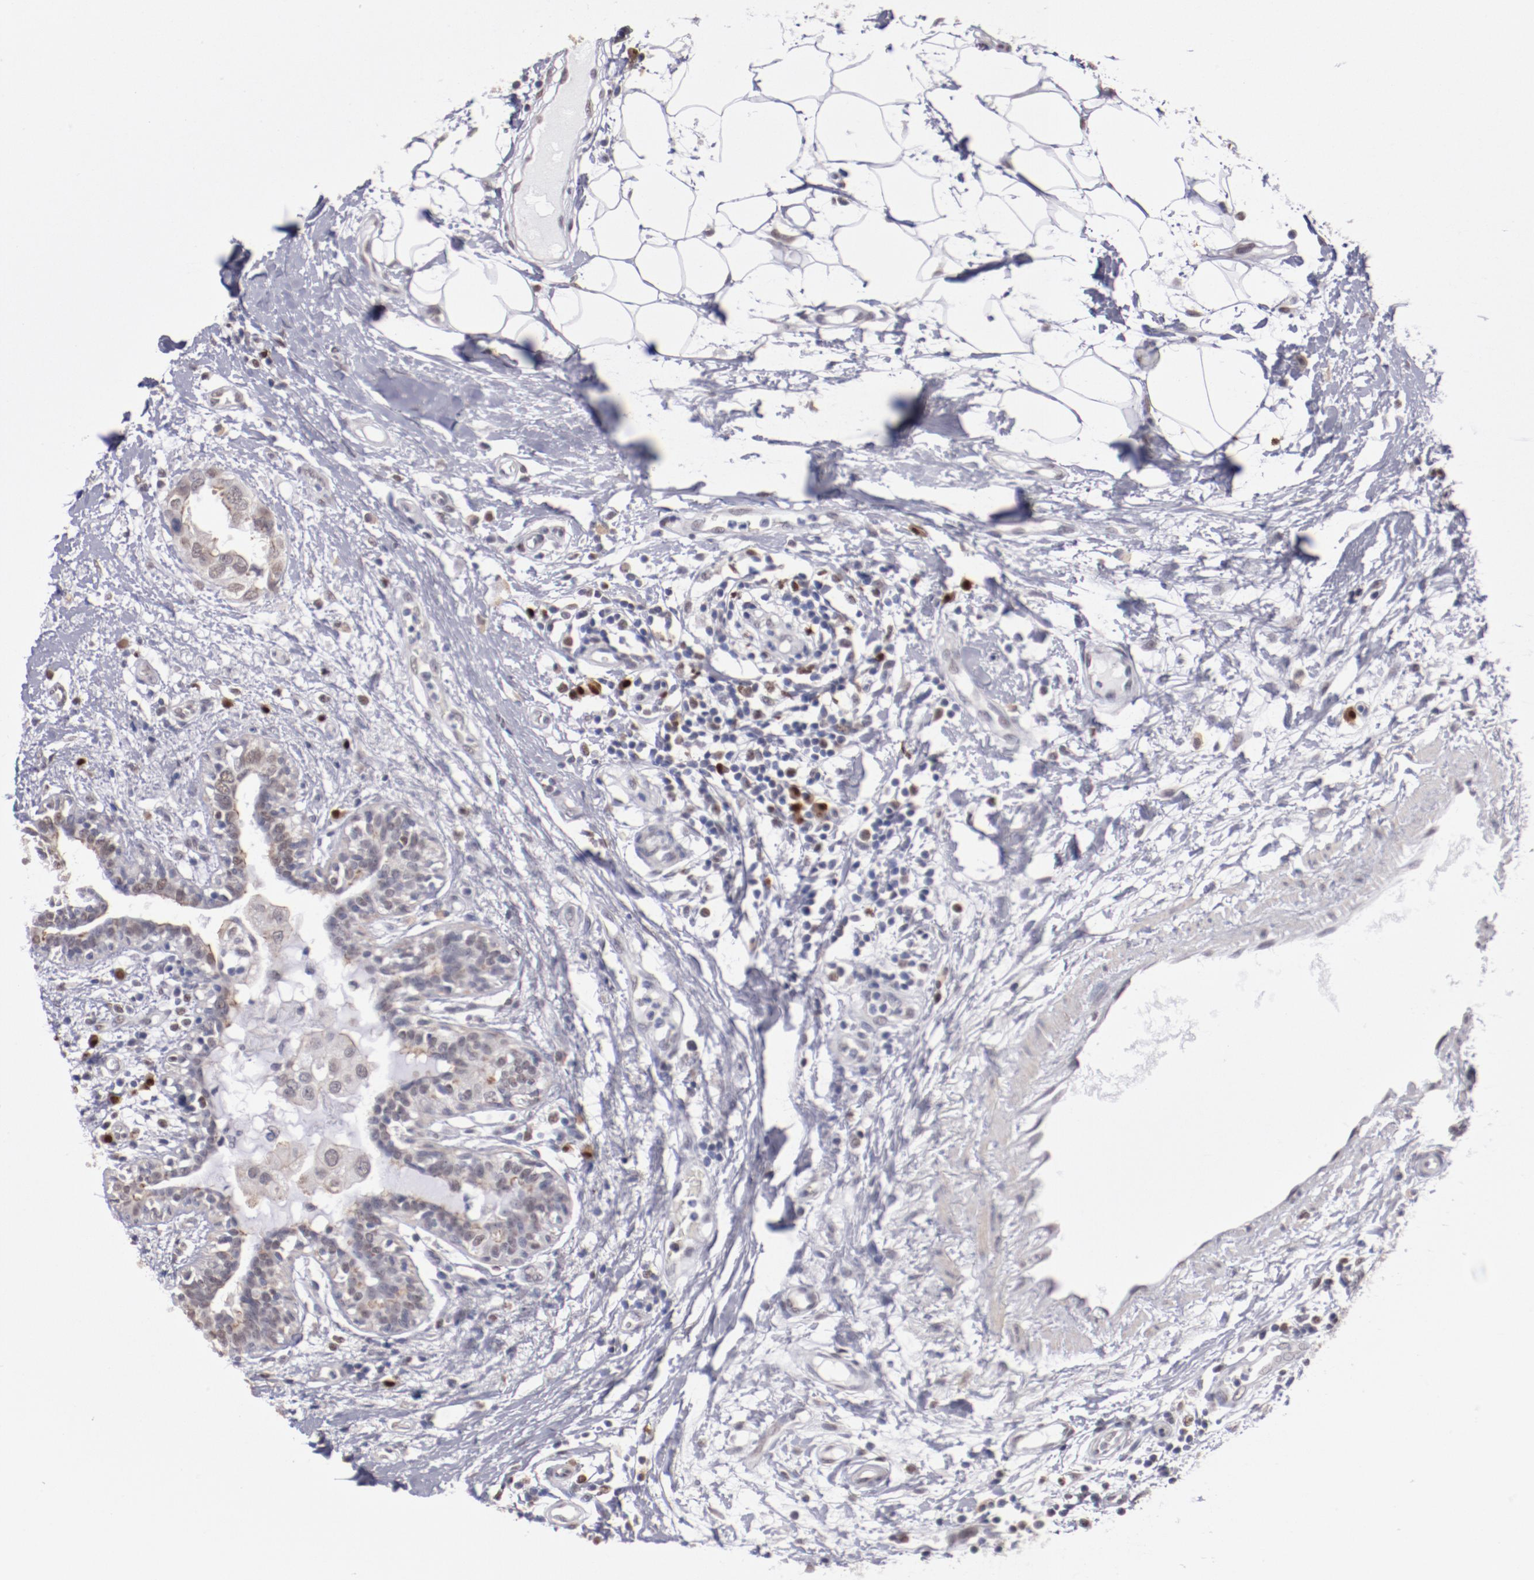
{"staining": {"intensity": "weak", "quantity": "25%-75%", "location": "nuclear"}, "tissue": "breast cancer", "cell_type": "Tumor cells", "image_type": "cancer", "snomed": [{"axis": "morphology", "description": "Duct carcinoma"}, {"axis": "topography", "description": "Breast"}], "caption": "High-magnification brightfield microscopy of breast cancer stained with DAB (brown) and counterstained with hematoxylin (blue). tumor cells exhibit weak nuclear expression is seen in approximately25%-75% of cells.", "gene": "IRF4", "patient": {"sex": "female", "age": 40}}